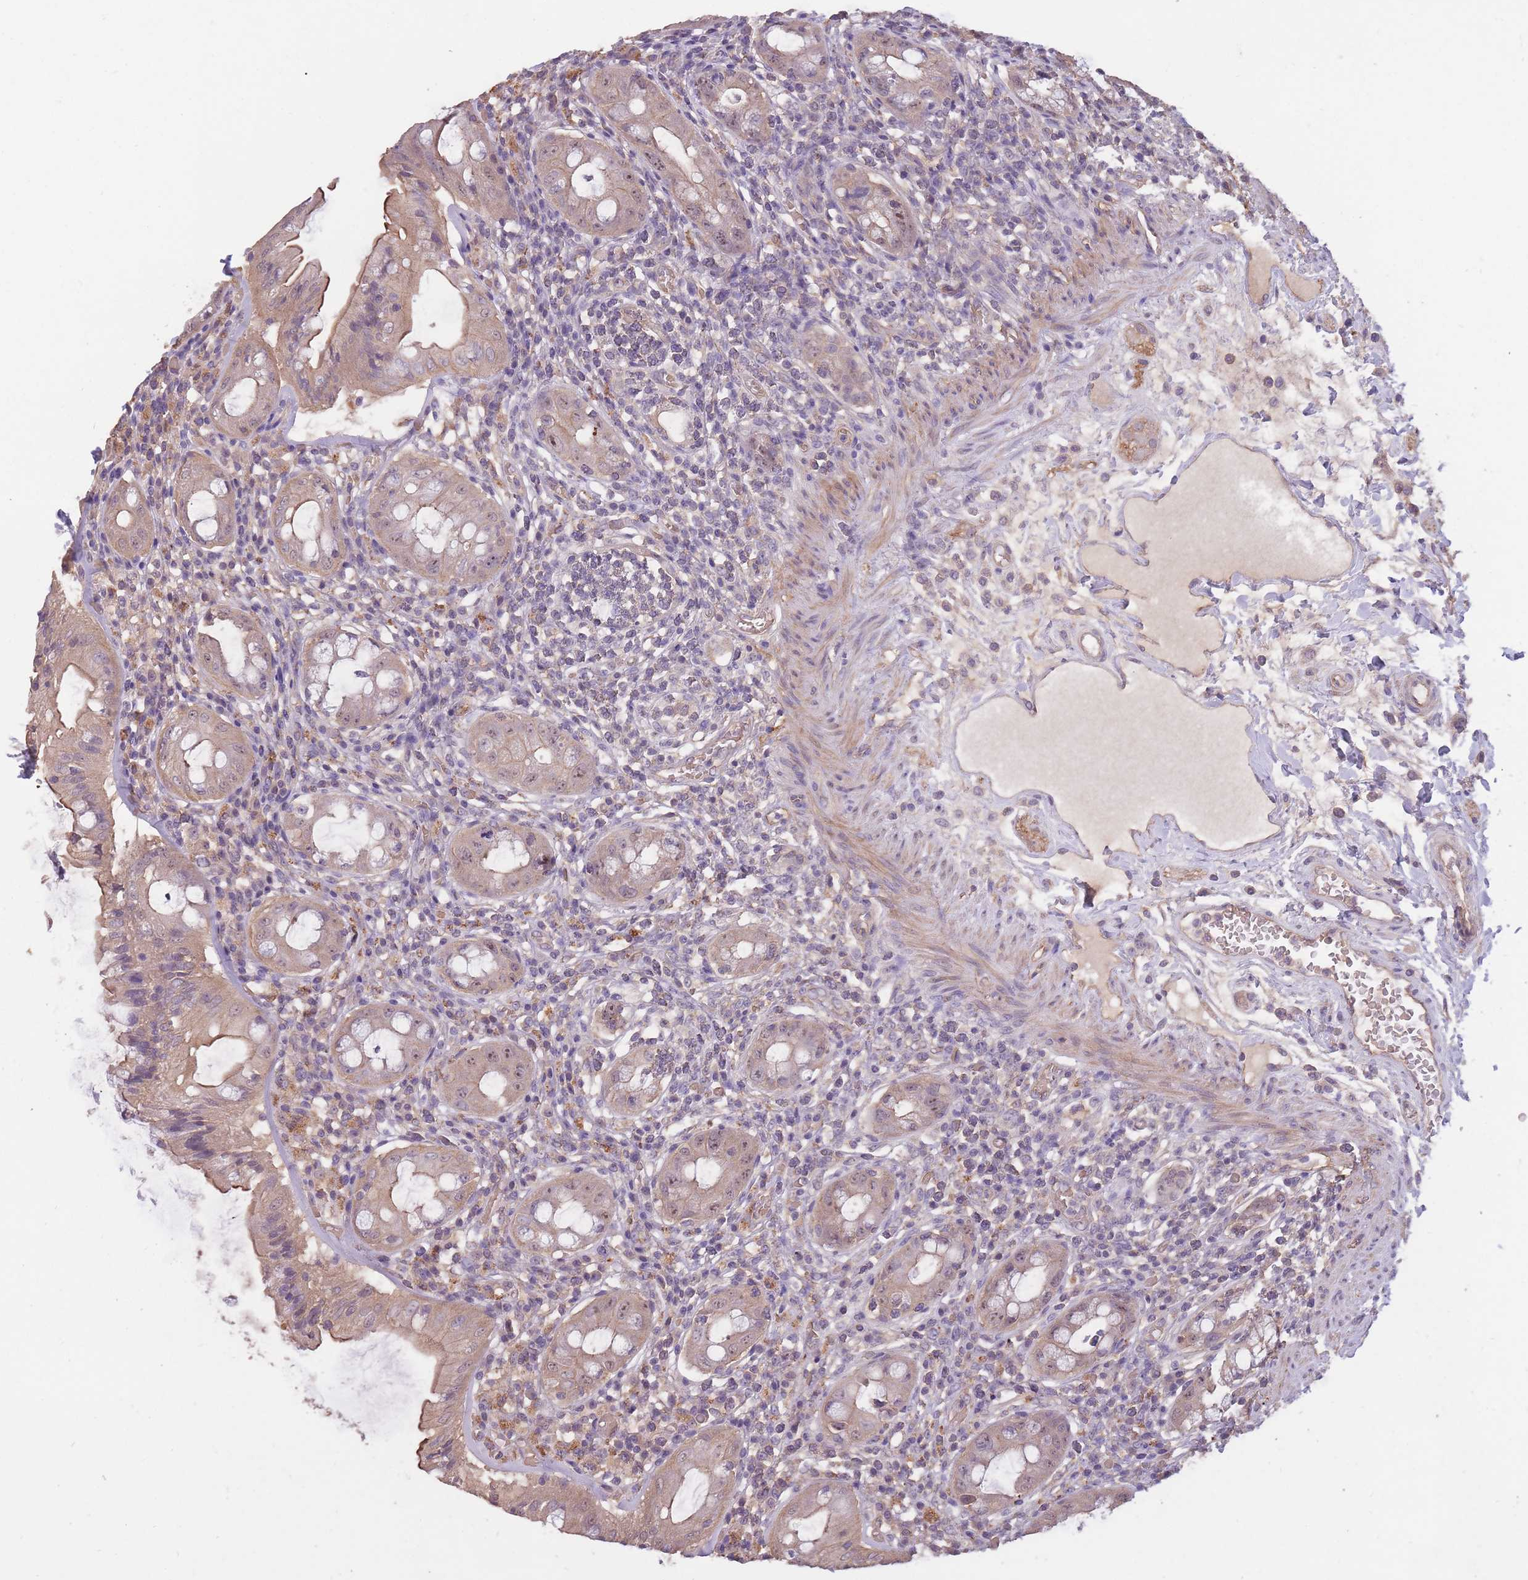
{"staining": {"intensity": "moderate", "quantity": ">75%", "location": "cytoplasmic/membranous,nuclear"}, "tissue": "rectum", "cell_type": "Glandular cells", "image_type": "normal", "snomed": [{"axis": "morphology", "description": "Normal tissue, NOS"}, {"axis": "topography", "description": "Rectum"}], "caption": "Rectum stained with DAB (3,3'-diaminobenzidine) immunohistochemistry (IHC) shows medium levels of moderate cytoplasmic/membranous,nuclear expression in approximately >75% of glandular cells.", "gene": "KIAA1755", "patient": {"sex": "female", "age": 57}}